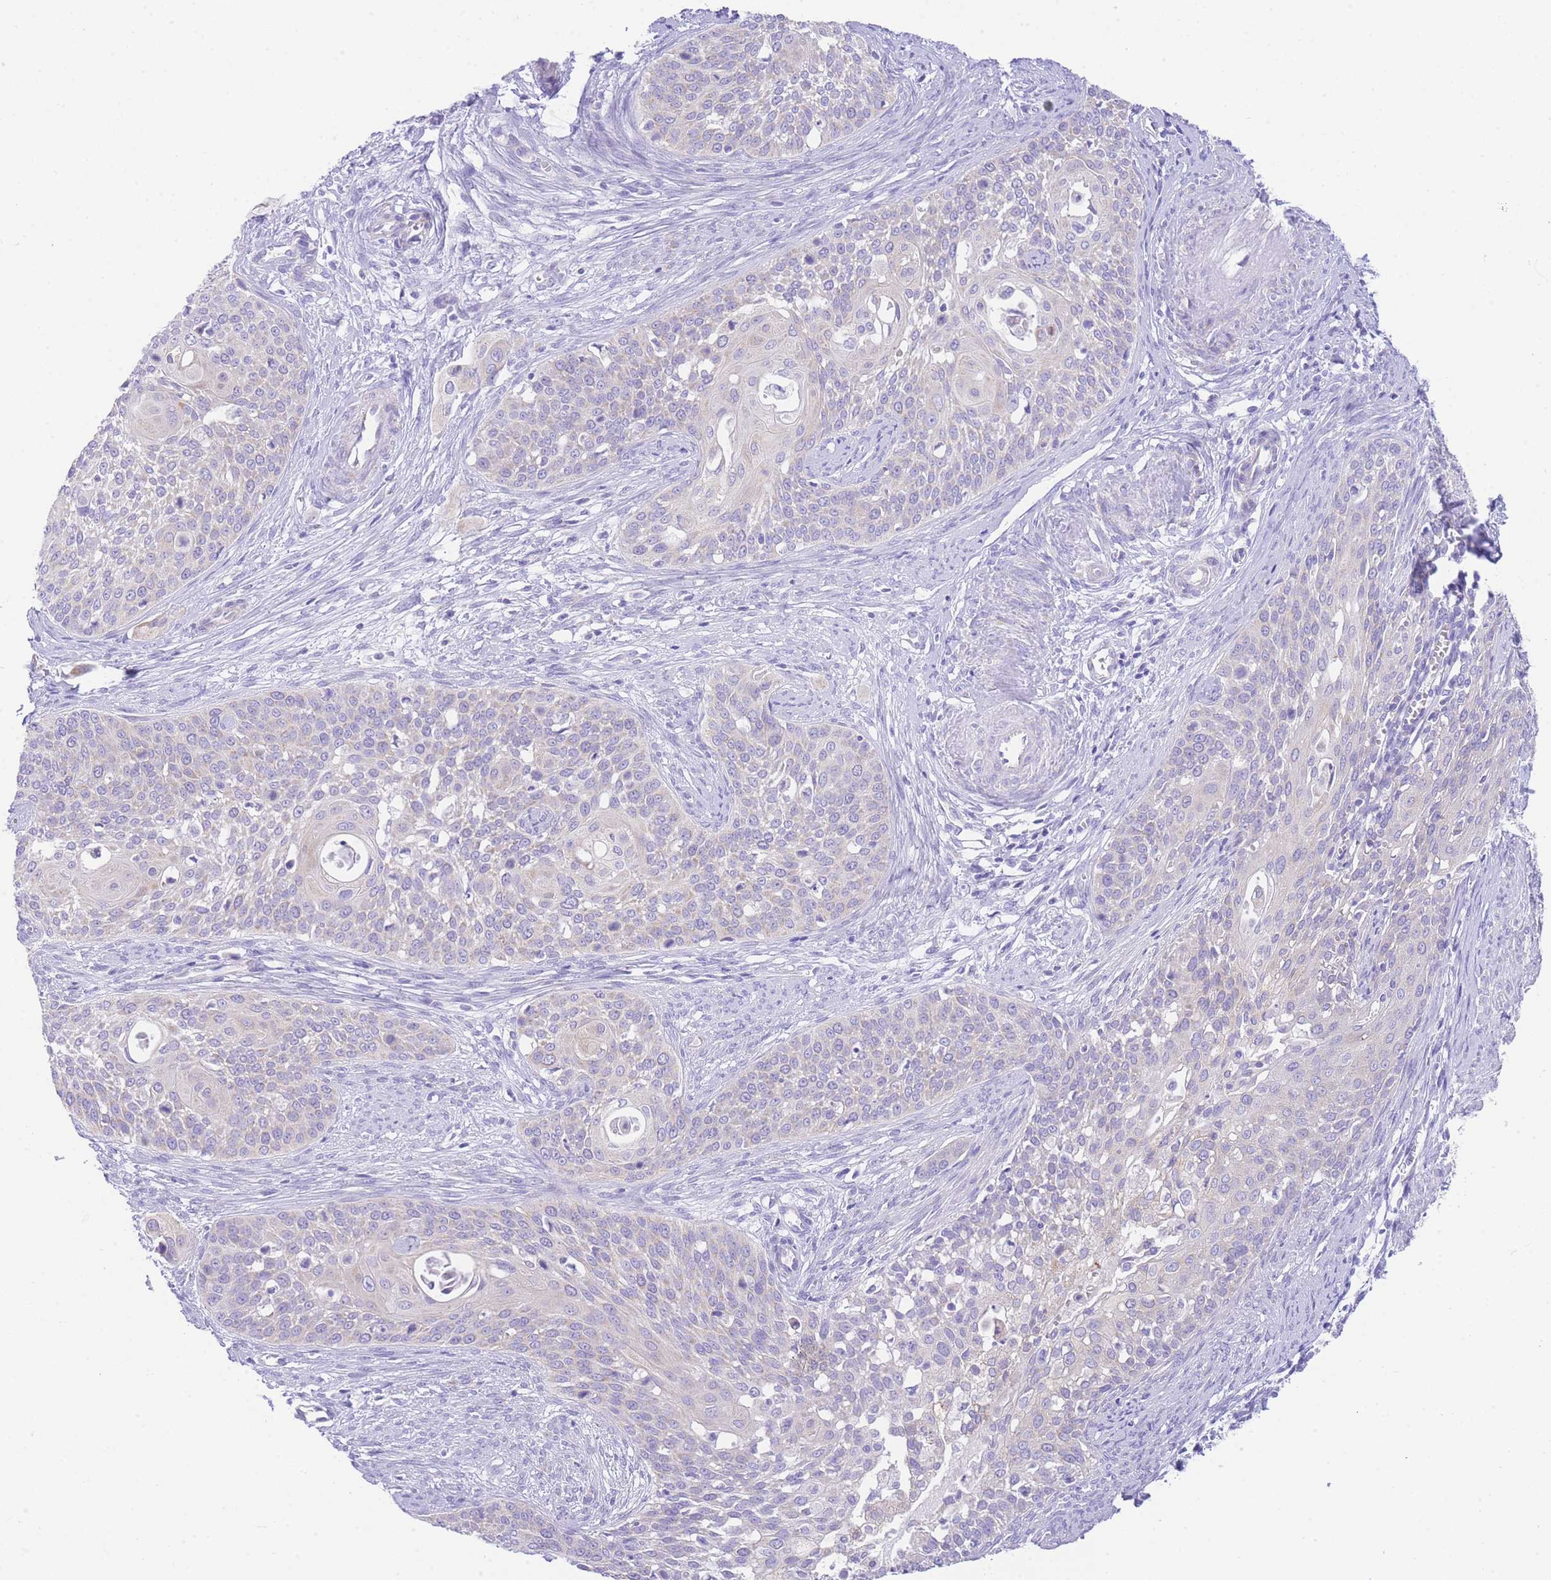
{"staining": {"intensity": "negative", "quantity": "none", "location": "none"}, "tissue": "cervical cancer", "cell_type": "Tumor cells", "image_type": "cancer", "snomed": [{"axis": "morphology", "description": "Squamous cell carcinoma, NOS"}, {"axis": "topography", "description": "Cervix"}], "caption": "Immunohistochemical staining of human cervical cancer exhibits no significant expression in tumor cells.", "gene": "ACSM4", "patient": {"sex": "female", "age": 44}}